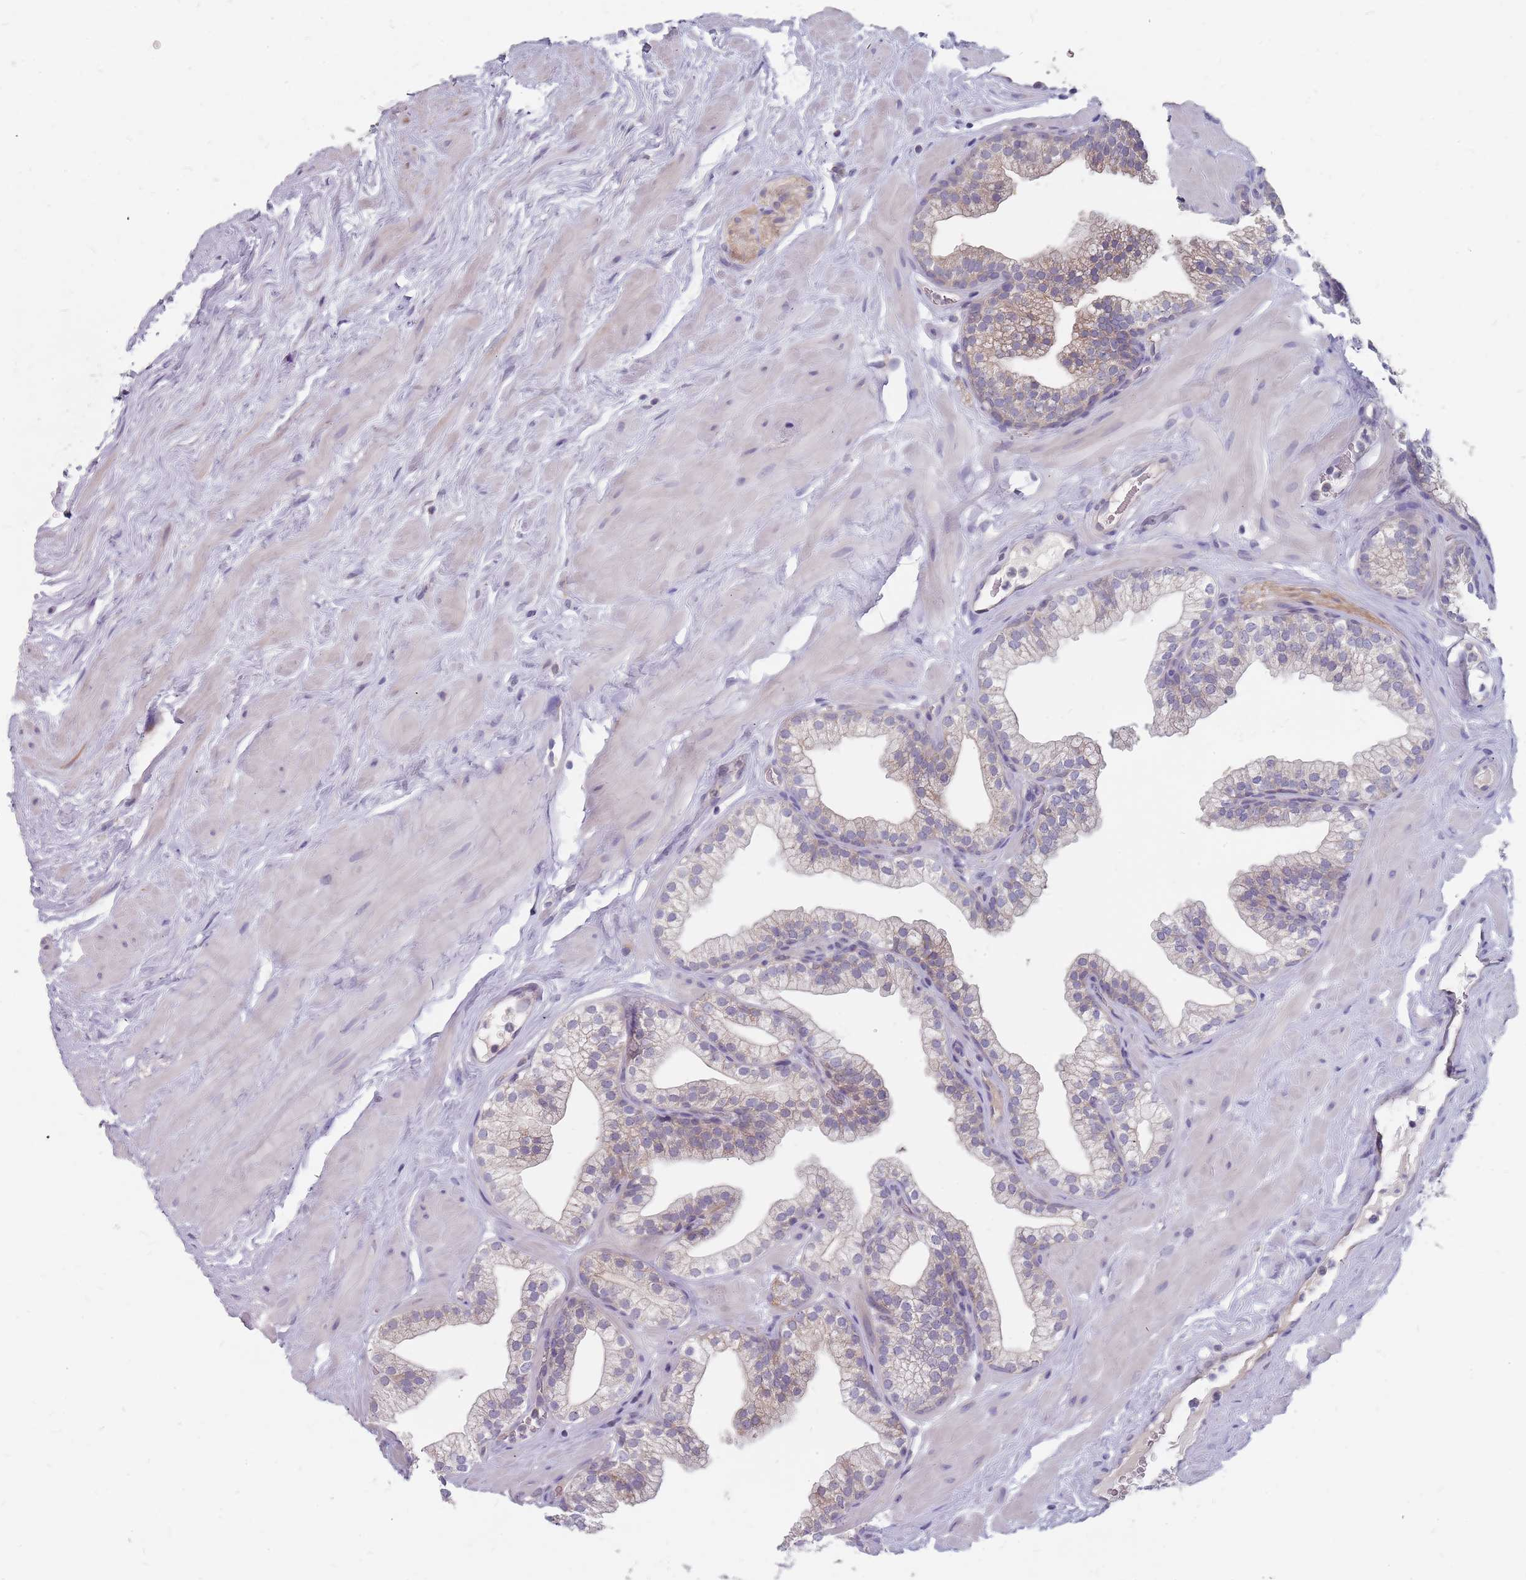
{"staining": {"intensity": "weak", "quantity": "<25%", "location": "cytoplasmic/membranous"}, "tissue": "prostate", "cell_type": "Glandular cells", "image_type": "normal", "snomed": [{"axis": "morphology", "description": "Normal tissue, NOS"}, {"axis": "morphology", "description": "Urothelial carcinoma, Low grade"}, {"axis": "topography", "description": "Urinary bladder"}, {"axis": "topography", "description": "Prostate"}], "caption": "There is no significant expression in glandular cells of prostate. Brightfield microscopy of immunohistochemistry (IHC) stained with DAB (3,3'-diaminobenzidine) (brown) and hematoxylin (blue), captured at high magnification.", "gene": "CMTR2", "patient": {"sex": "male", "age": 60}}